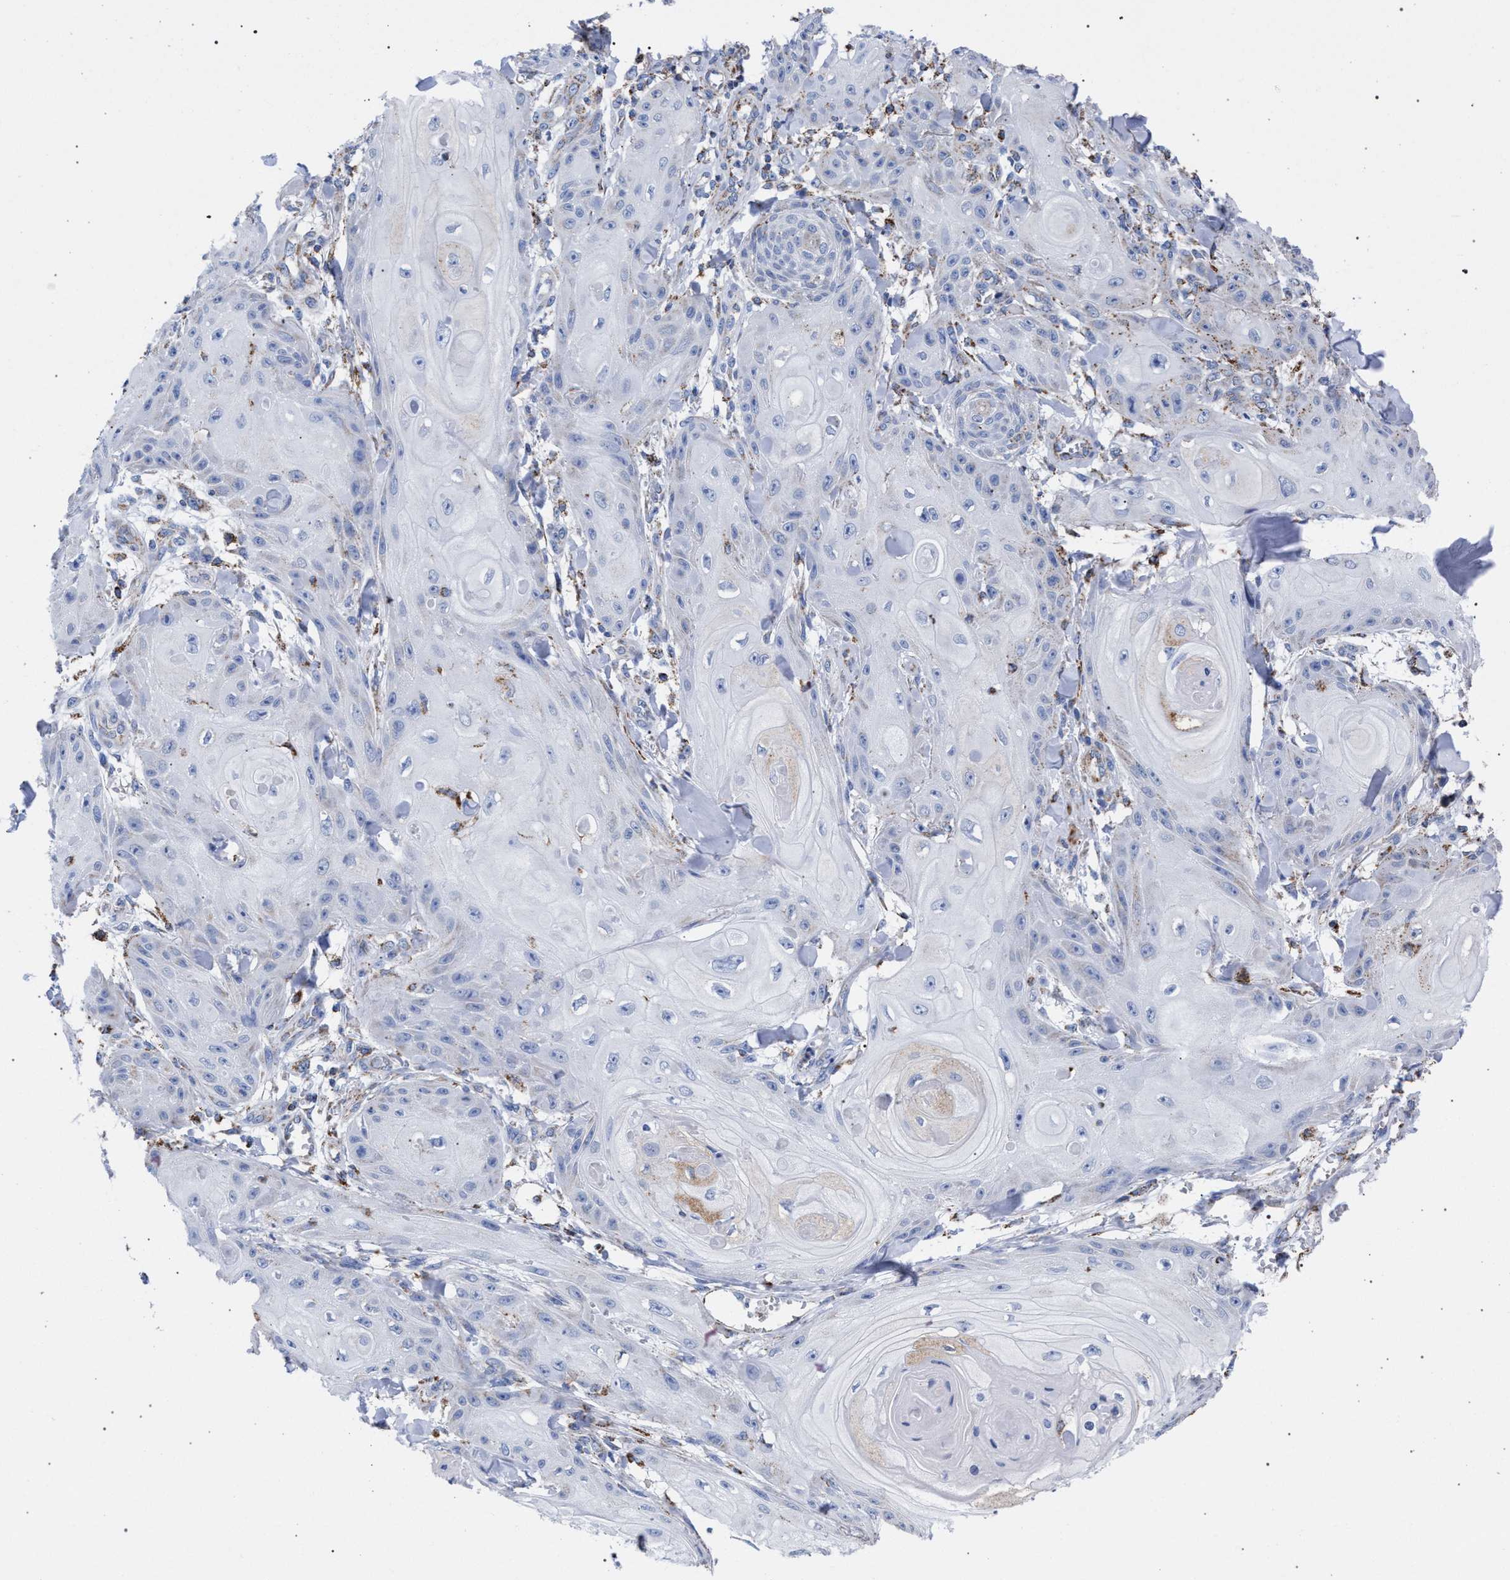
{"staining": {"intensity": "negative", "quantity": "none", "location": "none"}, "tissue": "skin cancer", "cell_type": "Tumor cells", "image_type": "cancer", "snomed": [{"axis": "morphology", "description": "Squamous cell carcinoma, NOS"}, {"axis": "topography", "description": "Skin"}], "caption": "Tumor cells are negative for protein expression in human skin cancer (squamous cell carcinoma). The staining was performed using DAB to visualize the protein expression in brown, while the nuclei were stained in blue with hematoxylin (Magnification: 20x).", "gene": "ACADS", "patient": {"sex": "male", "age": 74}}